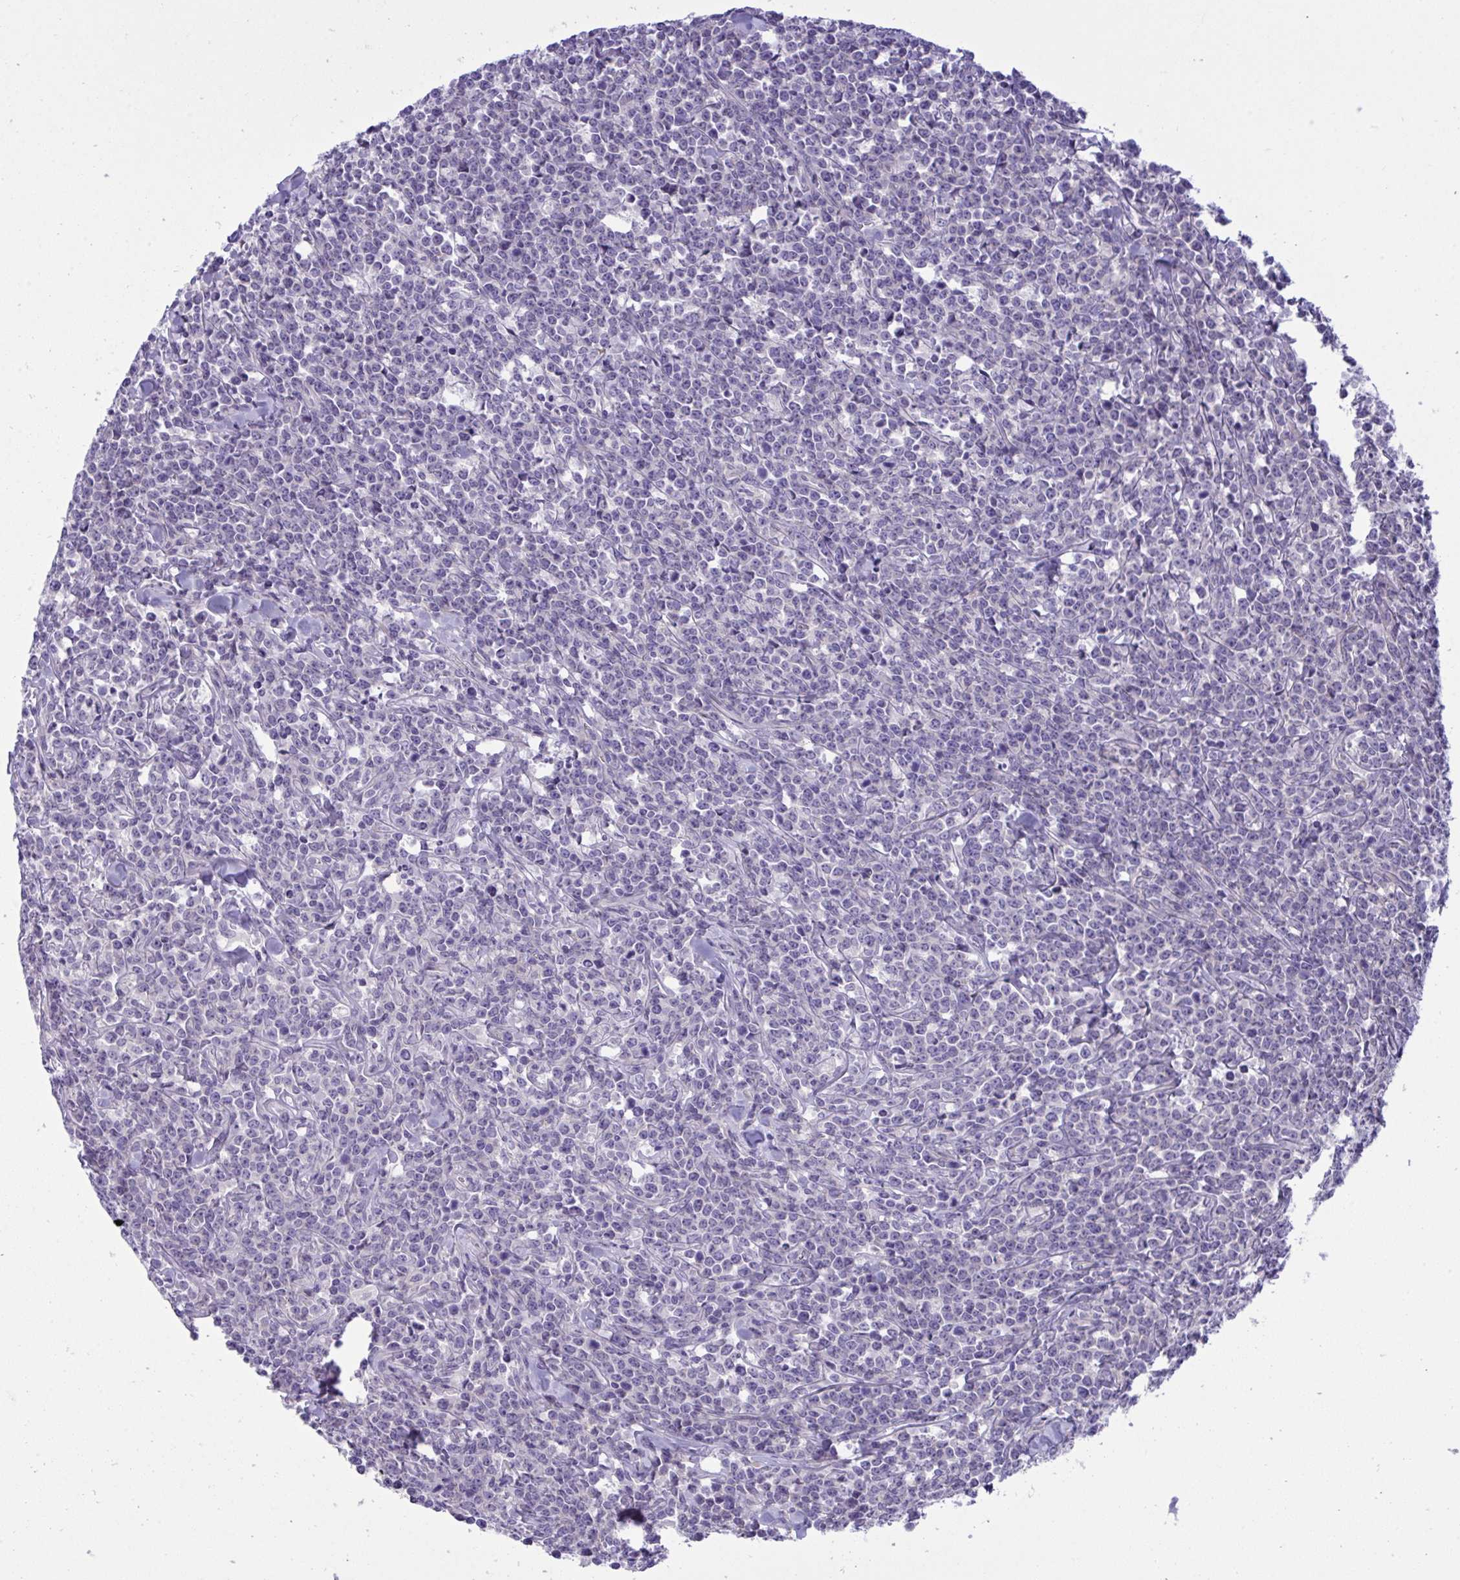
{"staining": {"intensity": "negative", "quantity": "none", "location": "none"}, "tissue": "lymphoma", "cell_type": "Tumor cells", "image_type": "cancer", "snomed": [{"axis": "morphology", "description": "Malignant lymphoma, non-Hodgkin's type, High grade"}, {"axis": "topography", "description": "Small intestine"}], "caption": "This image is of lymphoma stained with immunohistochemistry (IHC) to label a protein in brown with the nuclei are counter-stained blue. There is no expression in tumor cells. (DAB (3,3'-diaminobenzidine) immunohistochemistry with hematoxylin counter stain).", "gene": "WDR97", "patient": {"sex": "female", "age": 56}}